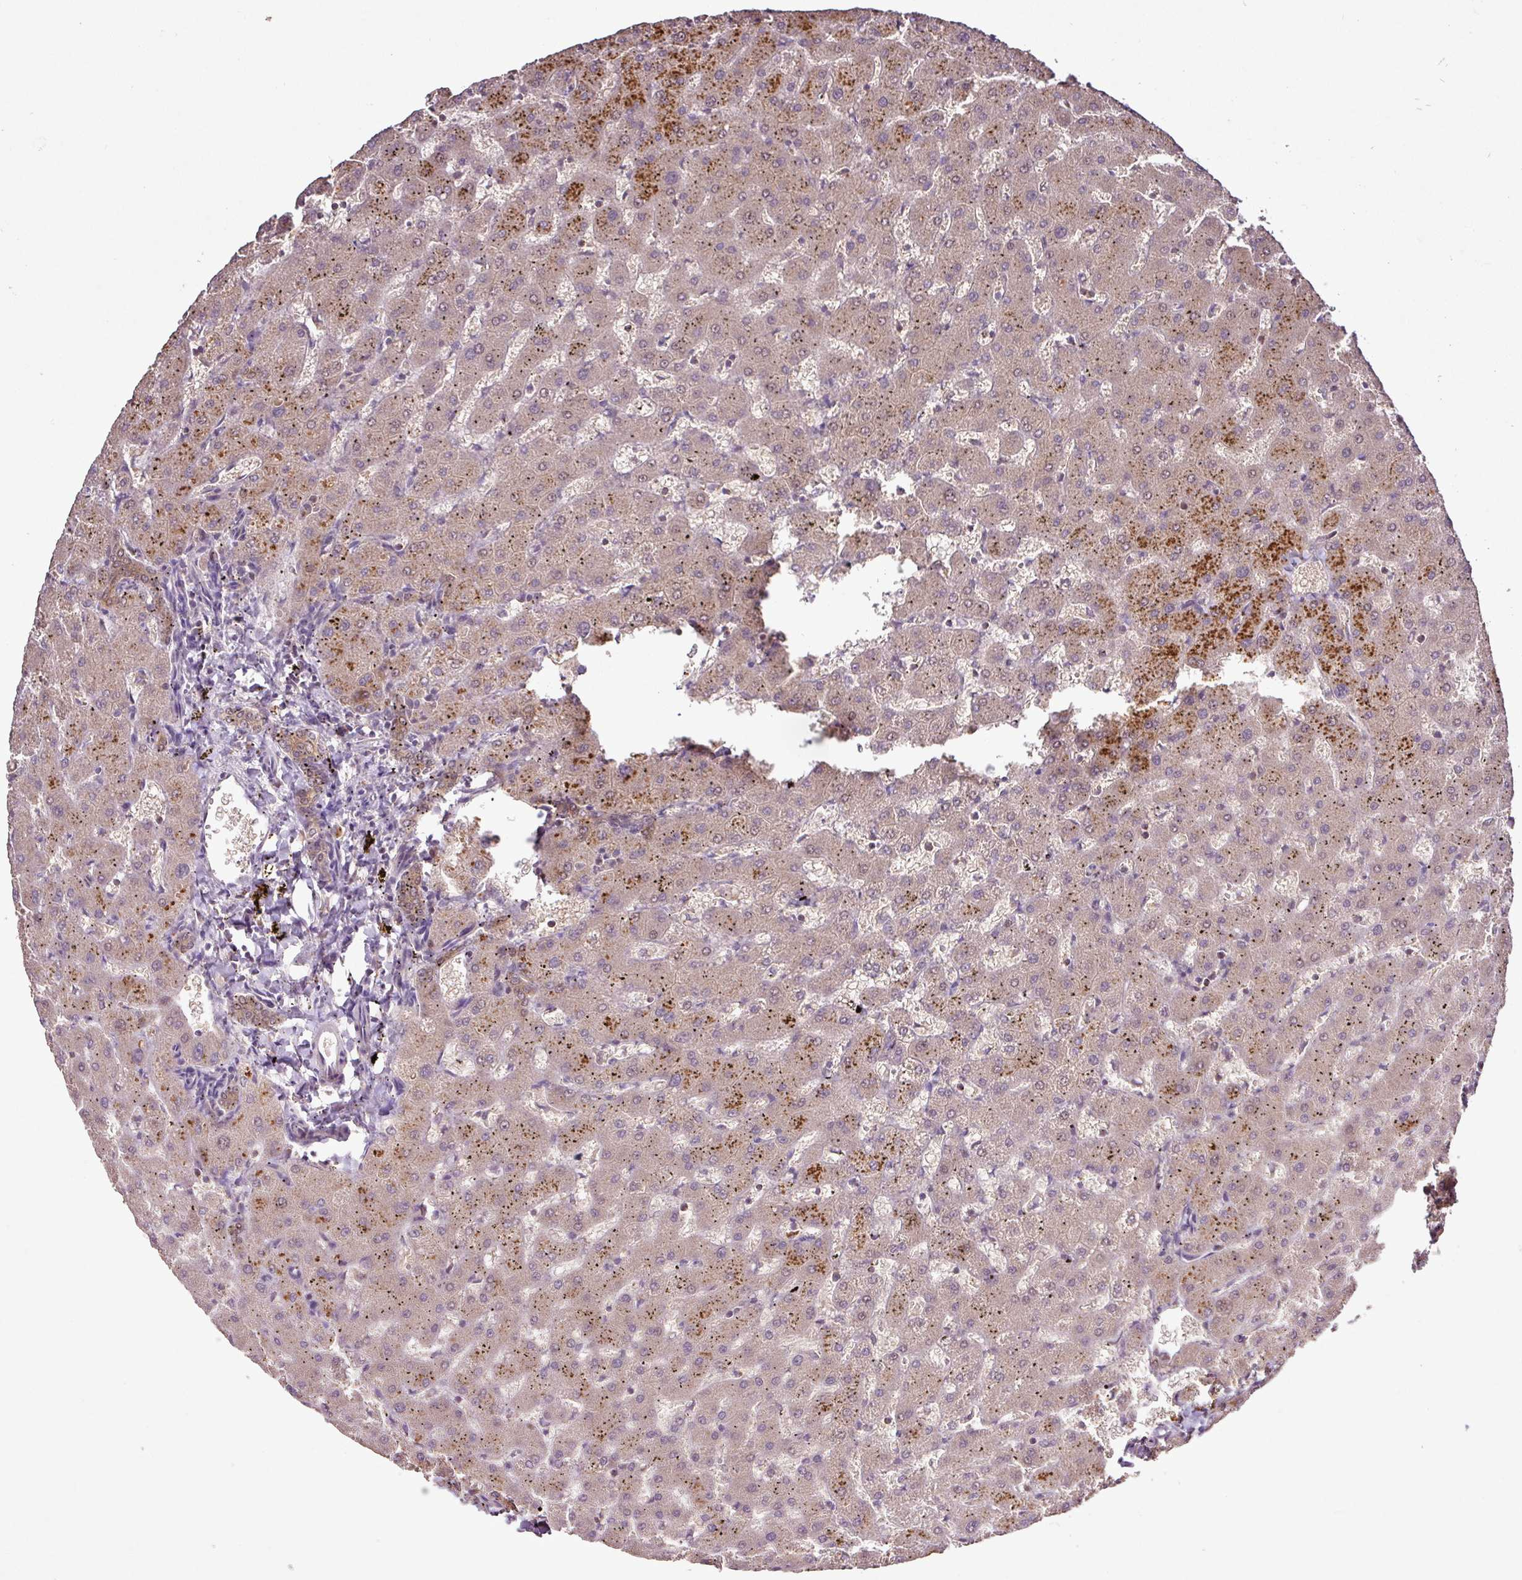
{"staining": {"intensity": "negative", "quantity": "none", "location": "none"}, "tissue": "liver", "cell_type": "Cholangiocytes", "image_type": "normal", "snomed": [{"axis": "morphology", "description": "Normal tissue, NOS"}, {"axis": "topography", "description": "Liver"}], "caption": "This micrograph is of normal liver stained with immunohistochemistry (IHC) to label a protein in brown with the nuclei are counter-stained blue. There is no staining in cholangiocytes.", "gene": "FAIM", "patient": {"sex": "female", "age": 63}}